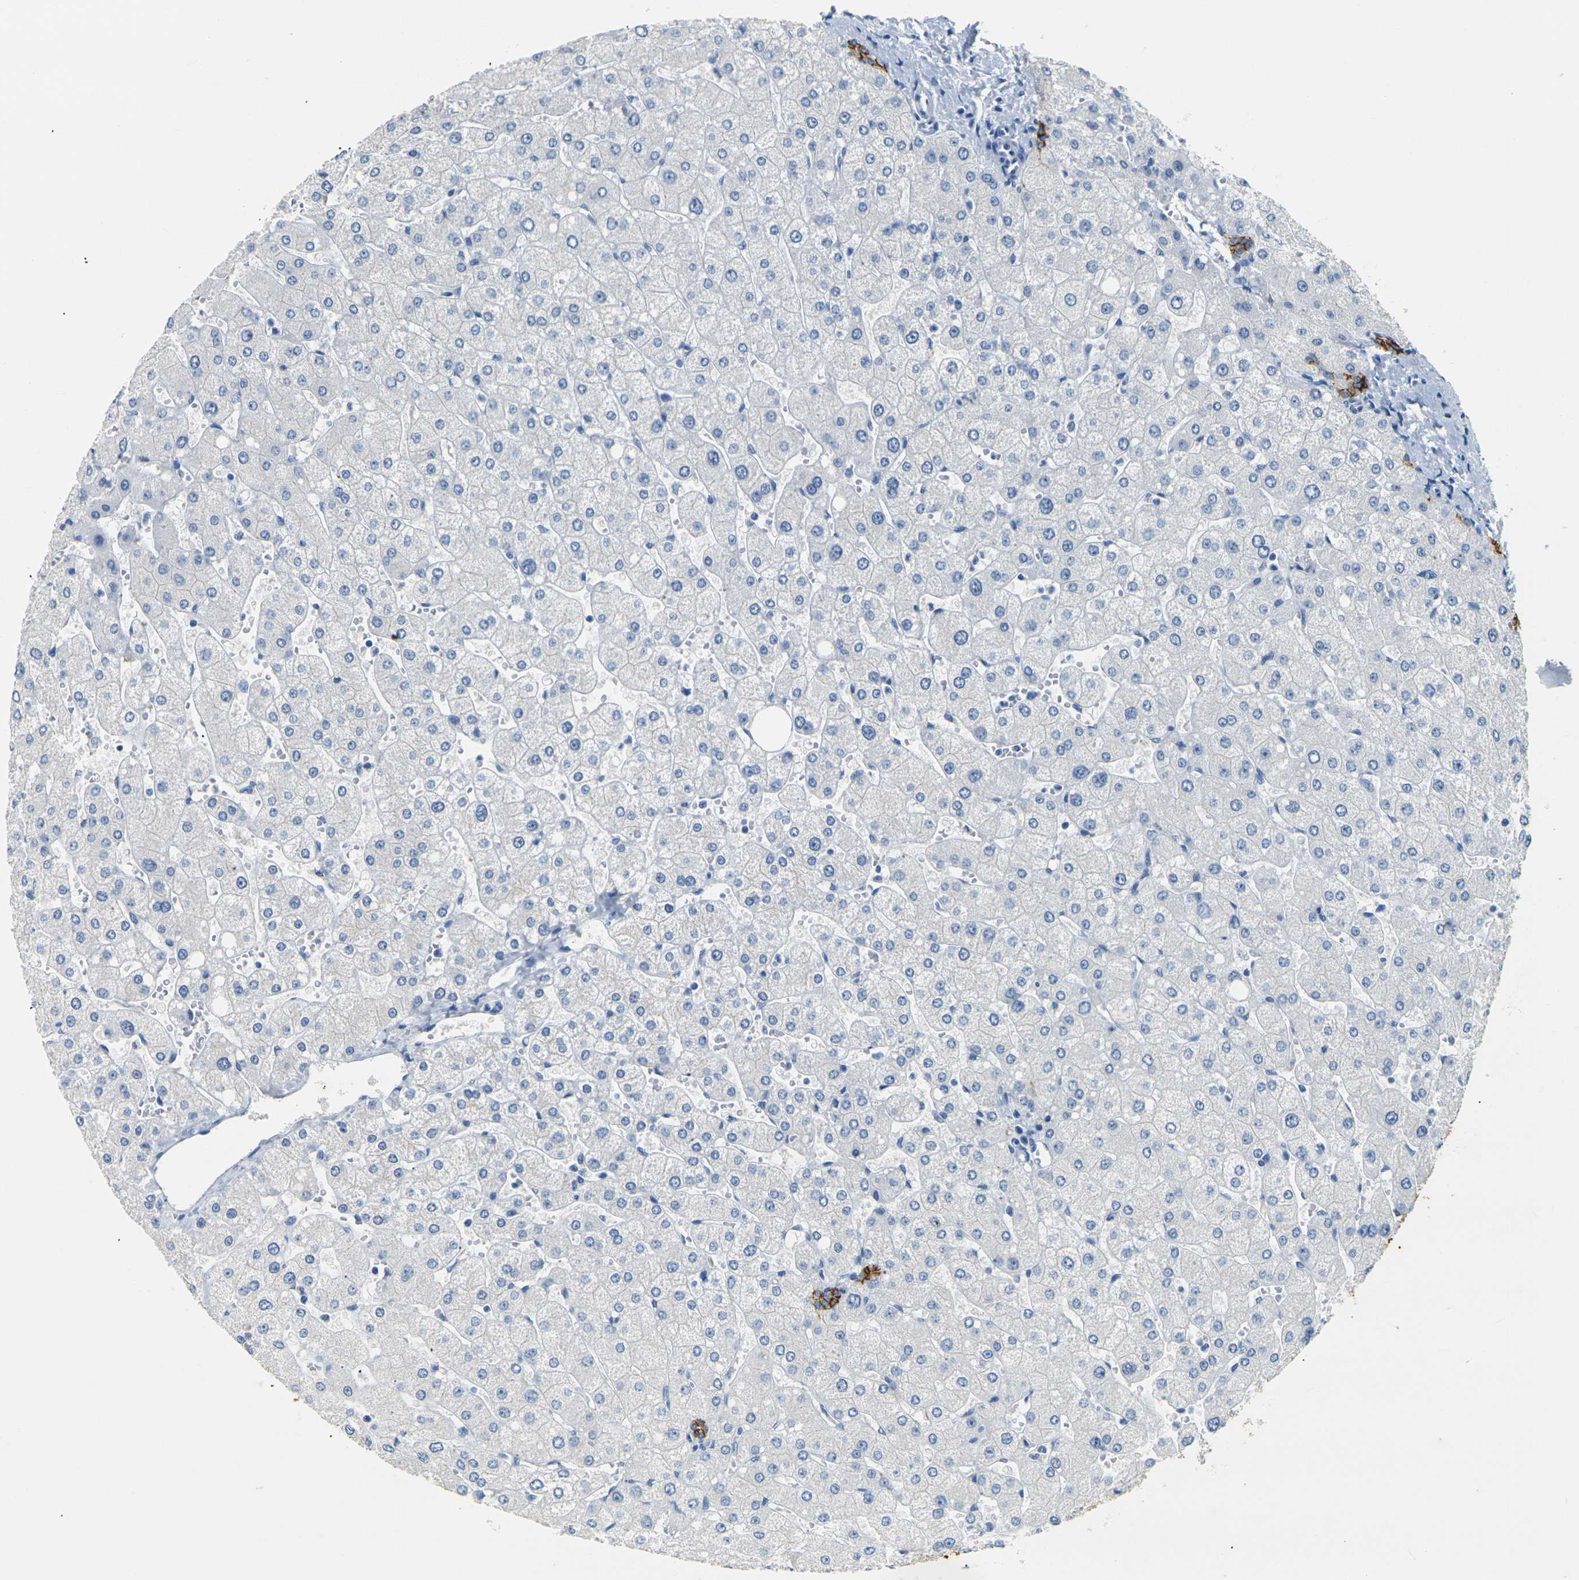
{"staining": {"intensity": "strong", "quantity": ">75%", "location": "cytoplasmic/membranous"}, "tissue": "liver", "cell_type": "Cholangiocytes", "image_type": "normal", "snomed": [{"axis": "morphology", "description": "Normal tissue, NOS"}, {"axis": "topography", "description": "Liver"}], "caption": "A brown stain highlights strong cytoplasmic/membranous expression of a protein in cholangiocytes of normal human liver. (brown staining indicates protein expression, while blue staining denotes nuclei).", "gene": "CLDN7", "patient": {"sex": "male", "age": 55}}